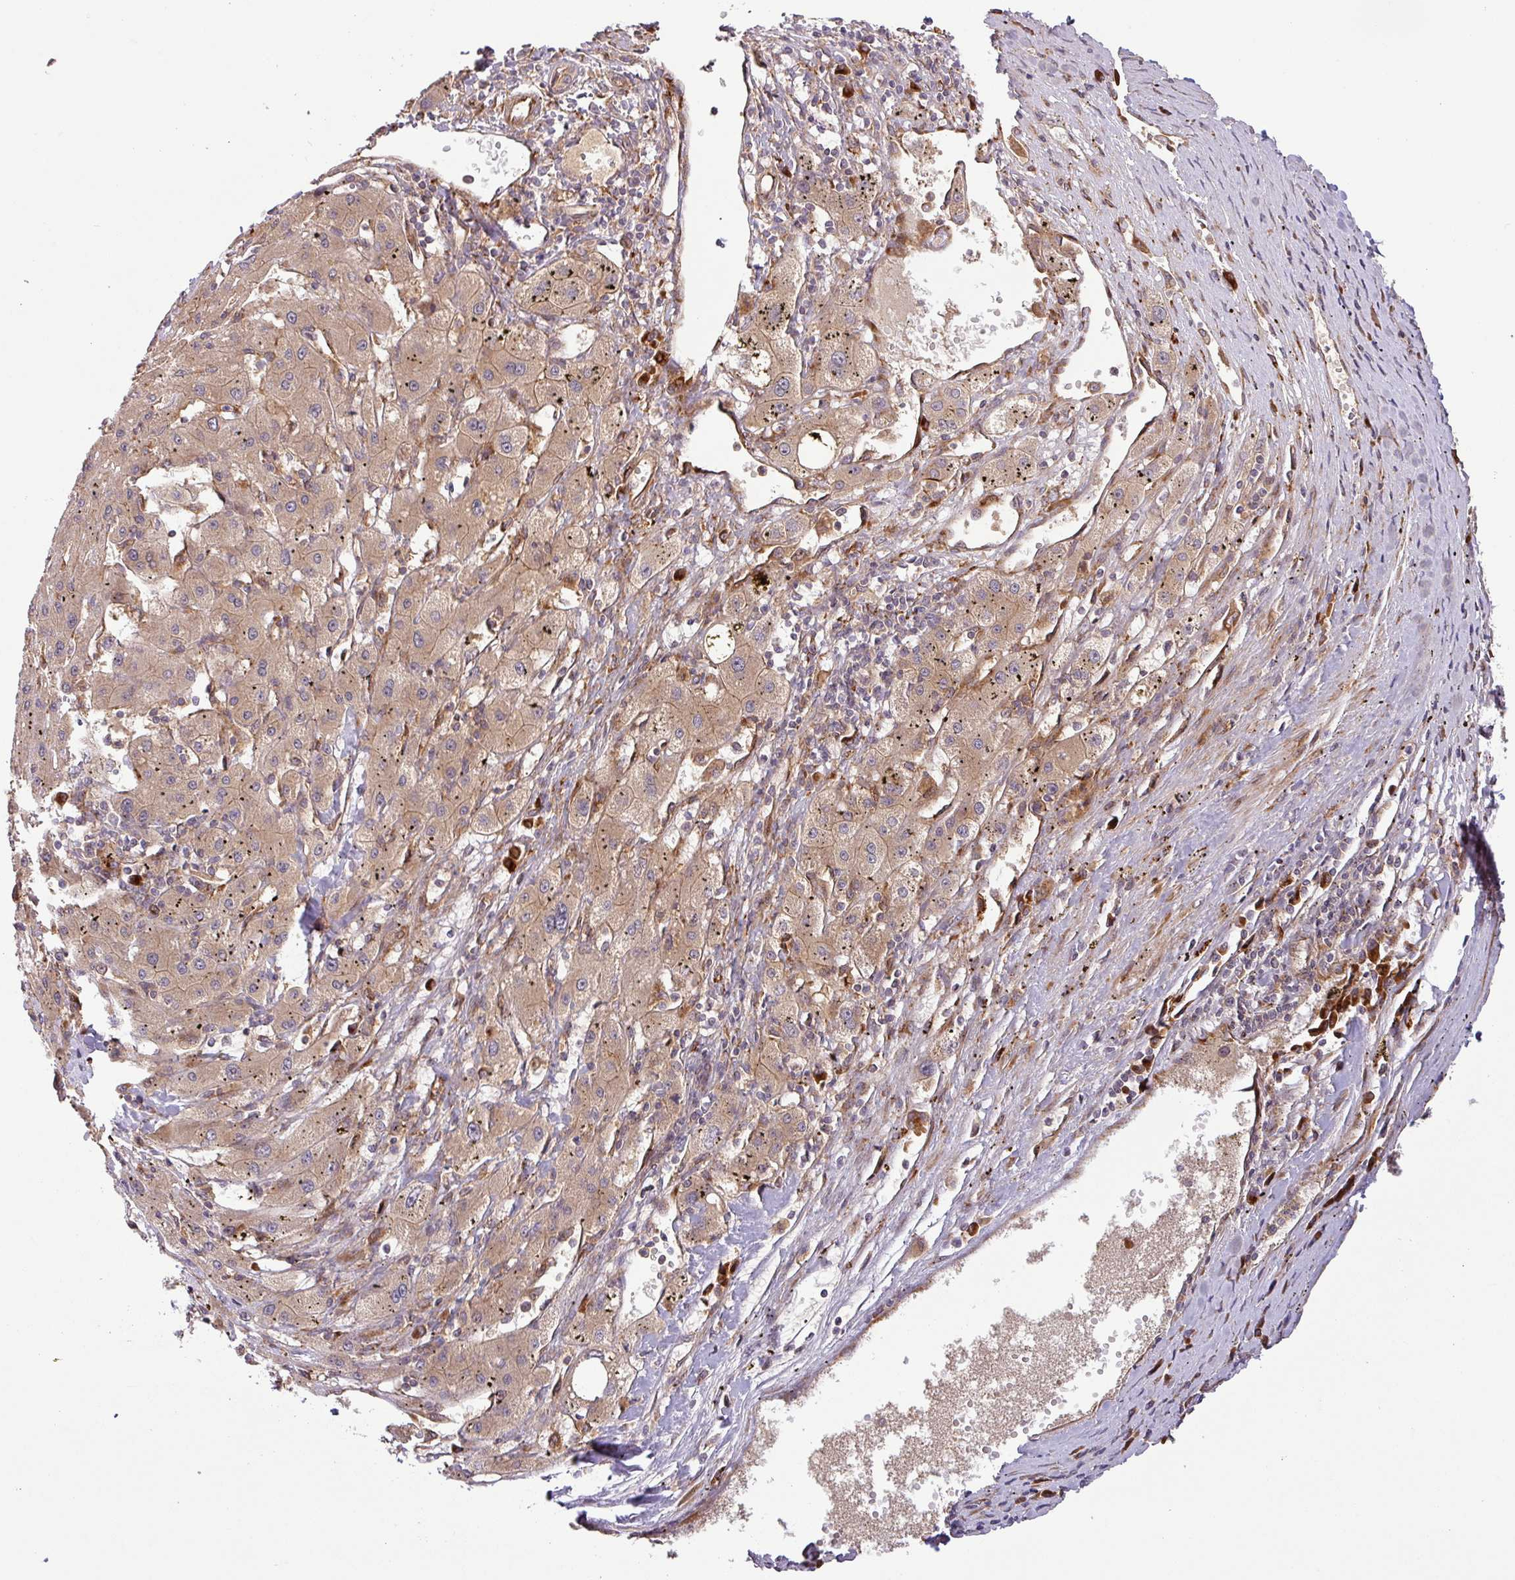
{"staining": {"intensity": "weak", "quantity": "25%-75%", "location": "cytoplasmic/membranous"}, "tissue": "liver cancer", "cell_type": "Tumor cells", "image_type": "cancer", "snomed": [{"axis": "morphology", "description": "Carcinoma, Hepatocellular, NOS"}, {"axis": "topography", "description": "Liver"}], "caption": "High-power microscopy captured an immunohistochemistry (IHC) photomicrograph of liver cancer, revealing weak cytoplasmic/membranous positivity in about 25%-75% of tumor cells.", "gene": "ART1", "patient": {"sex": "male", "age": 72}}